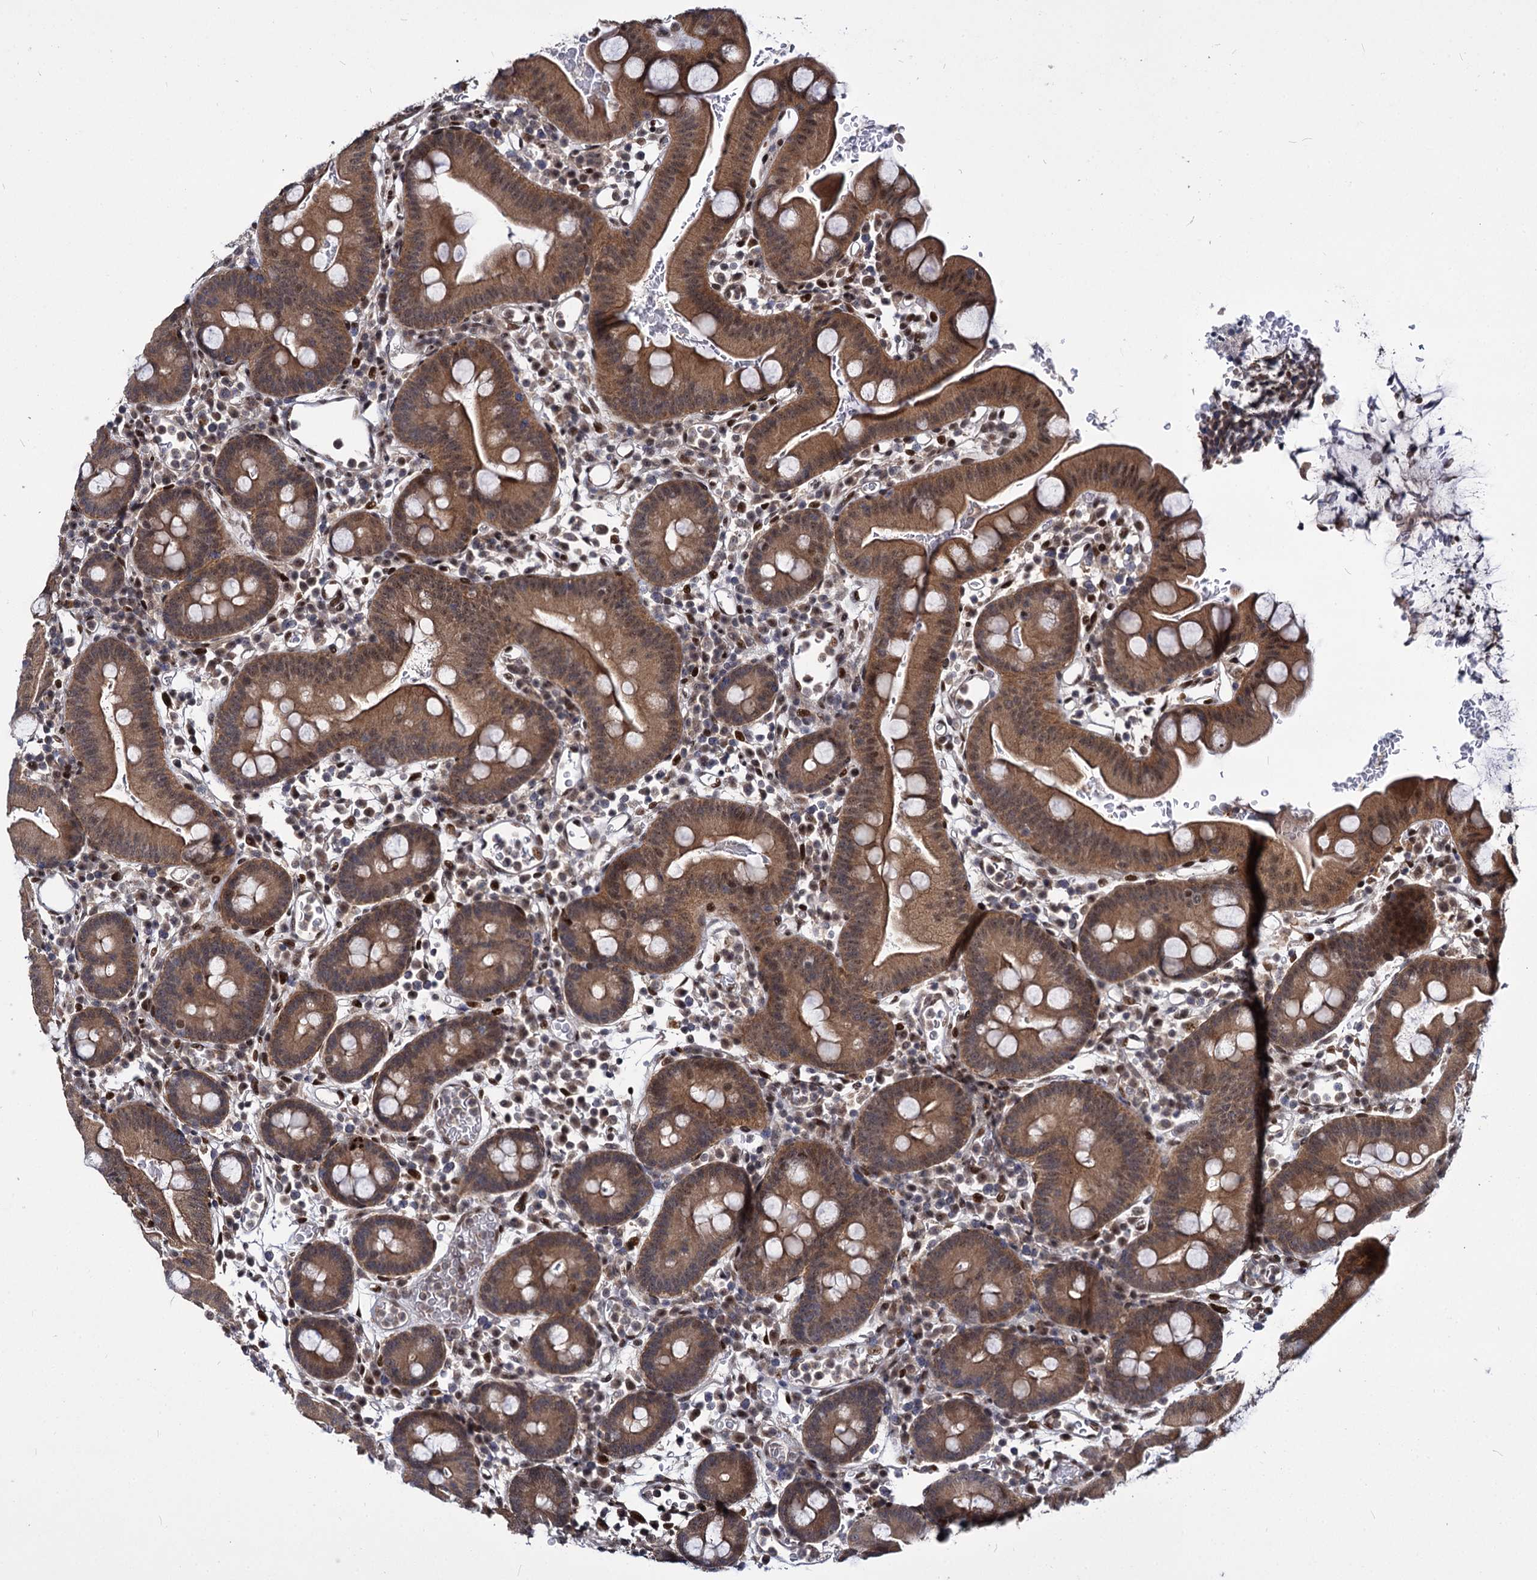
{"staining": {"intensity": "moderate", "quantity": ">75%", "location": "cytoplasmic/membranous,nuclear"}, "tissue": "small intestine", "cell_type": "Glandular cells", "image_type": "normal", "snomed": [{"axis": "morphology", "description": "Normal tissue, NOS"}, {"axis": "topography", "description": "Stomach, upper"}, {"axis": "topography", "description": "Stomach, lower"}, {"axis": "topography", "description": "Small intestine"}], "caption": "Normal small intestine reveals moderate cytoplasmic/membranous,nuclear positivity in about >75% of glandular cells The staining was performed using DAB, with brown indicating positive protein expression. Nuclei are stained blue with hematoxylin..", "gene": "MAML2", "patient": {"sex": "male", "age": 68}}